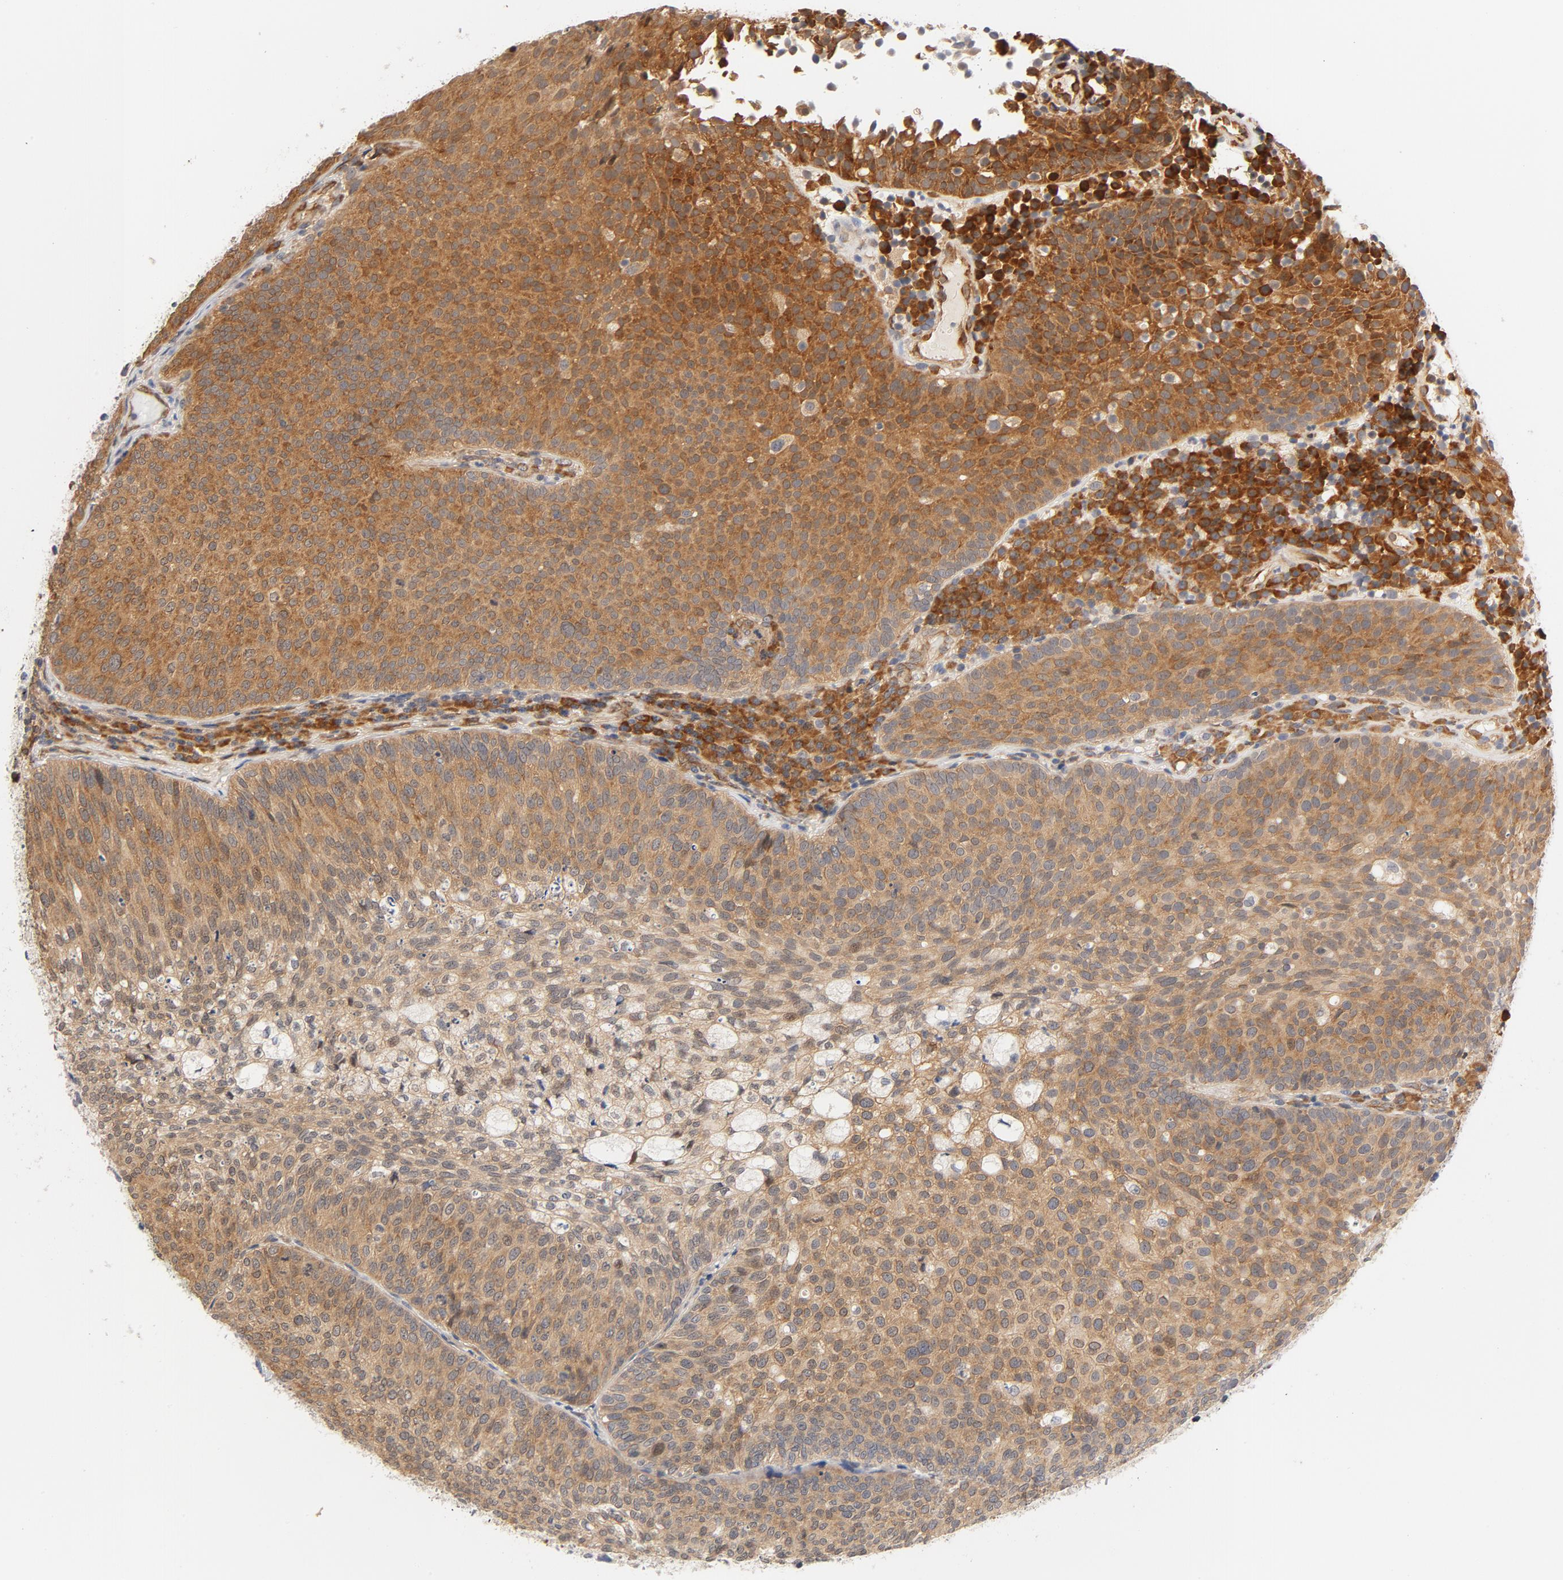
{"staining": {"intensity": "moderate", "quantity": ">75%", "location": "cytoplasmic/membranous"}, "tissue": "urothelial cancer", "cell_type": "Tumor cells", "image_type": "cancer", "snomed": [{"axis": "morphology", "description": "Urothelial carcinoma, Low grade"}, {"axis": "topography", "description": "Urinary bladder"}], "caption": "Immunohistochemistry micrograph of human urothelial carcinoma (low-grade) stained for a protein (brown), which shows medium levels of moderate cytoplasmic/membranous expression in approximately >75% of tumor cells.", "gene": "EIF4E", "patient": {"sex": "male", "age": 85}}